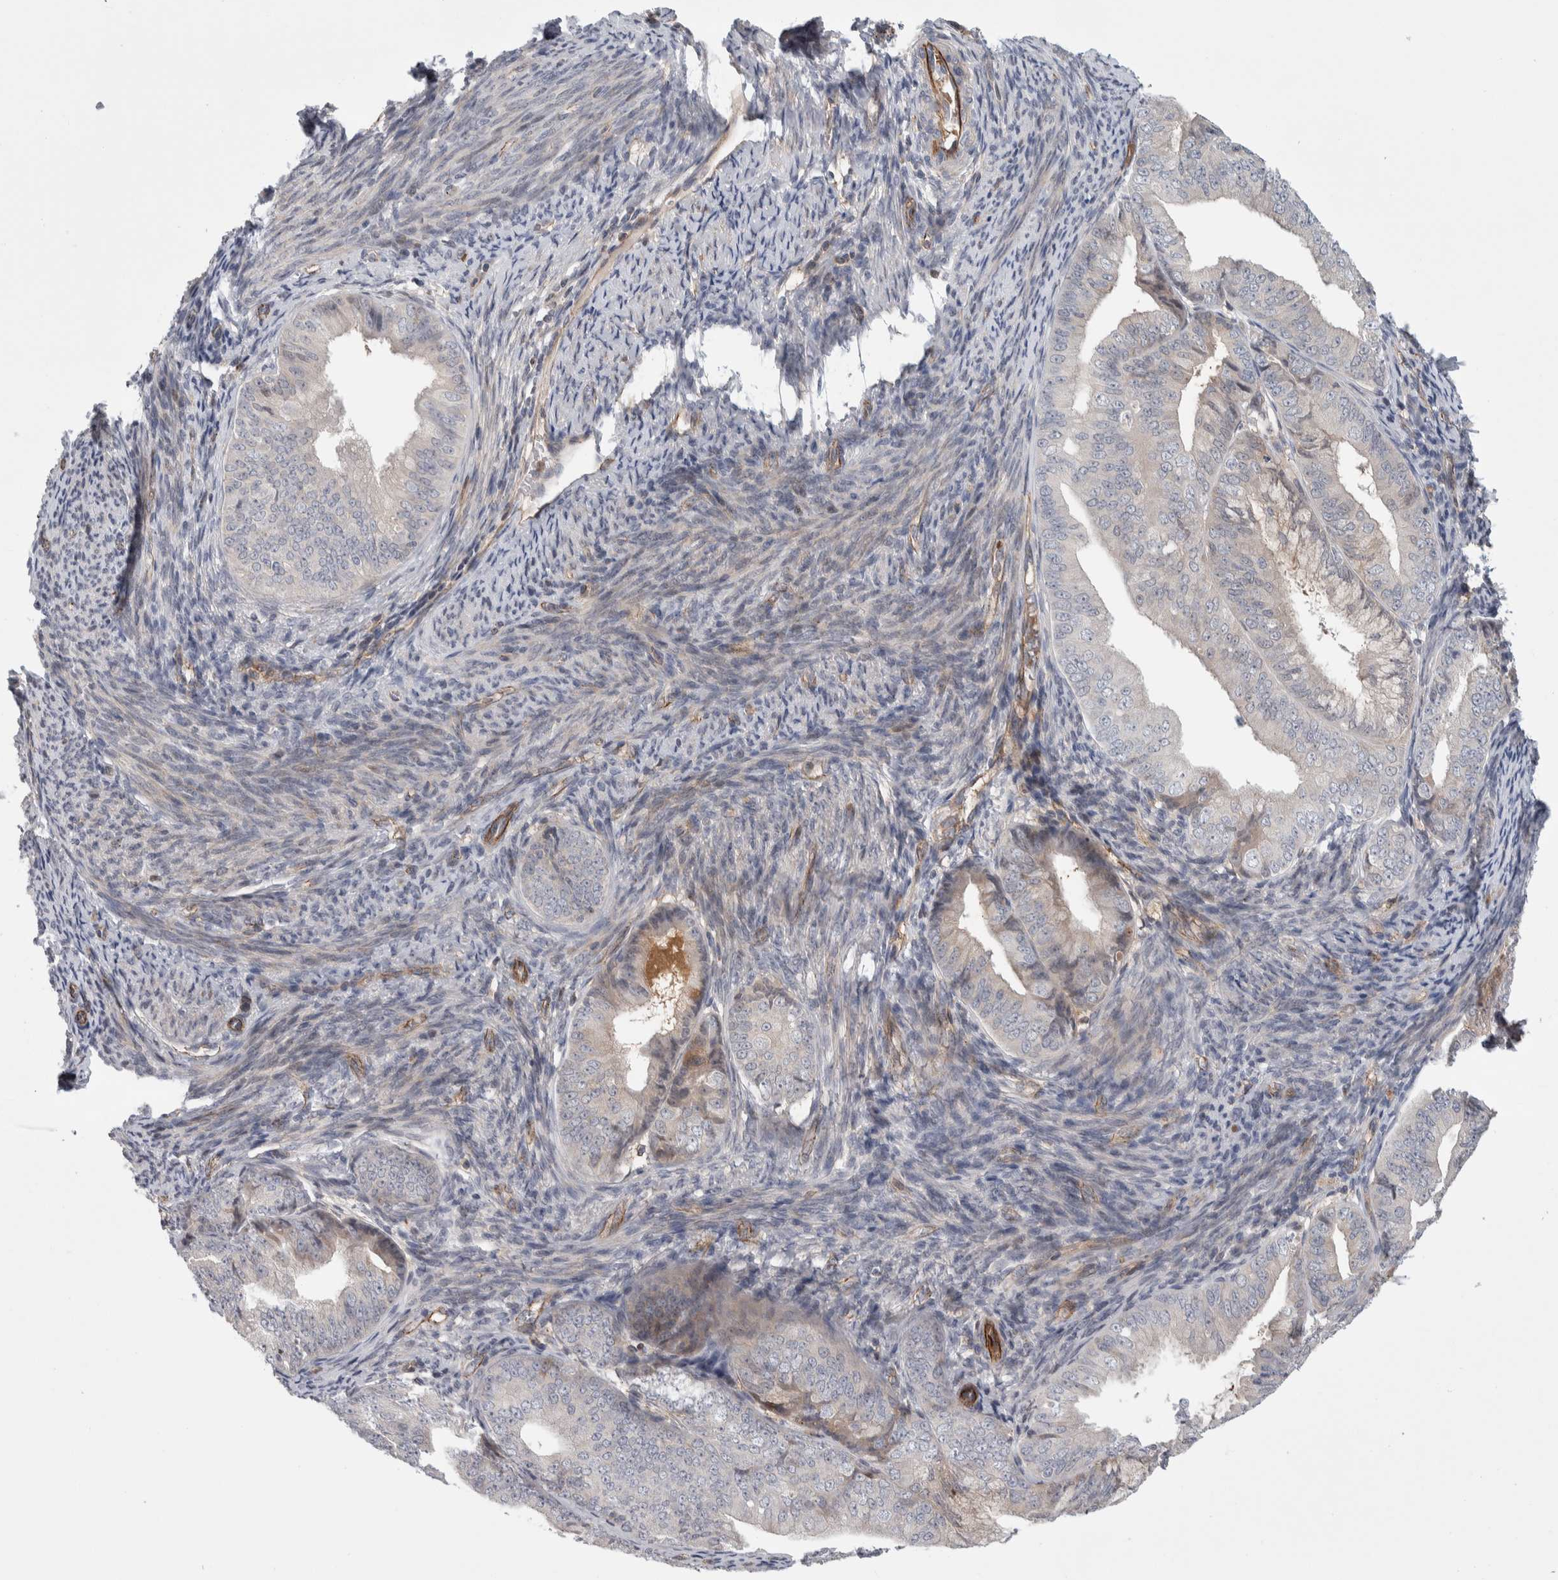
{"staining": {"intensity": "negative", "quantity": "none", "location": "none"}, "tissue": "endometrial cancer", "cell_type": "Tumor cells", "image_type": "cancer", "snomed": [{"axis": "morphology", "description": "Adenocarcinoma, NOS"}, {"axis": "topography", "description": "Endometrium"}], "caption": "IHC photomicrograph of endometrial cancer (adenocarcinoma) stained for a protein (brown), which demonstrates no staining in tumor cells. Brightfield microscopy of immunohistochemistry (IHC) stained with DAB (brown) and hematoxylin (blue), captured at high magnification.", "gene": "ZNF862", "patient": {"sex": "female", "age": 63}}